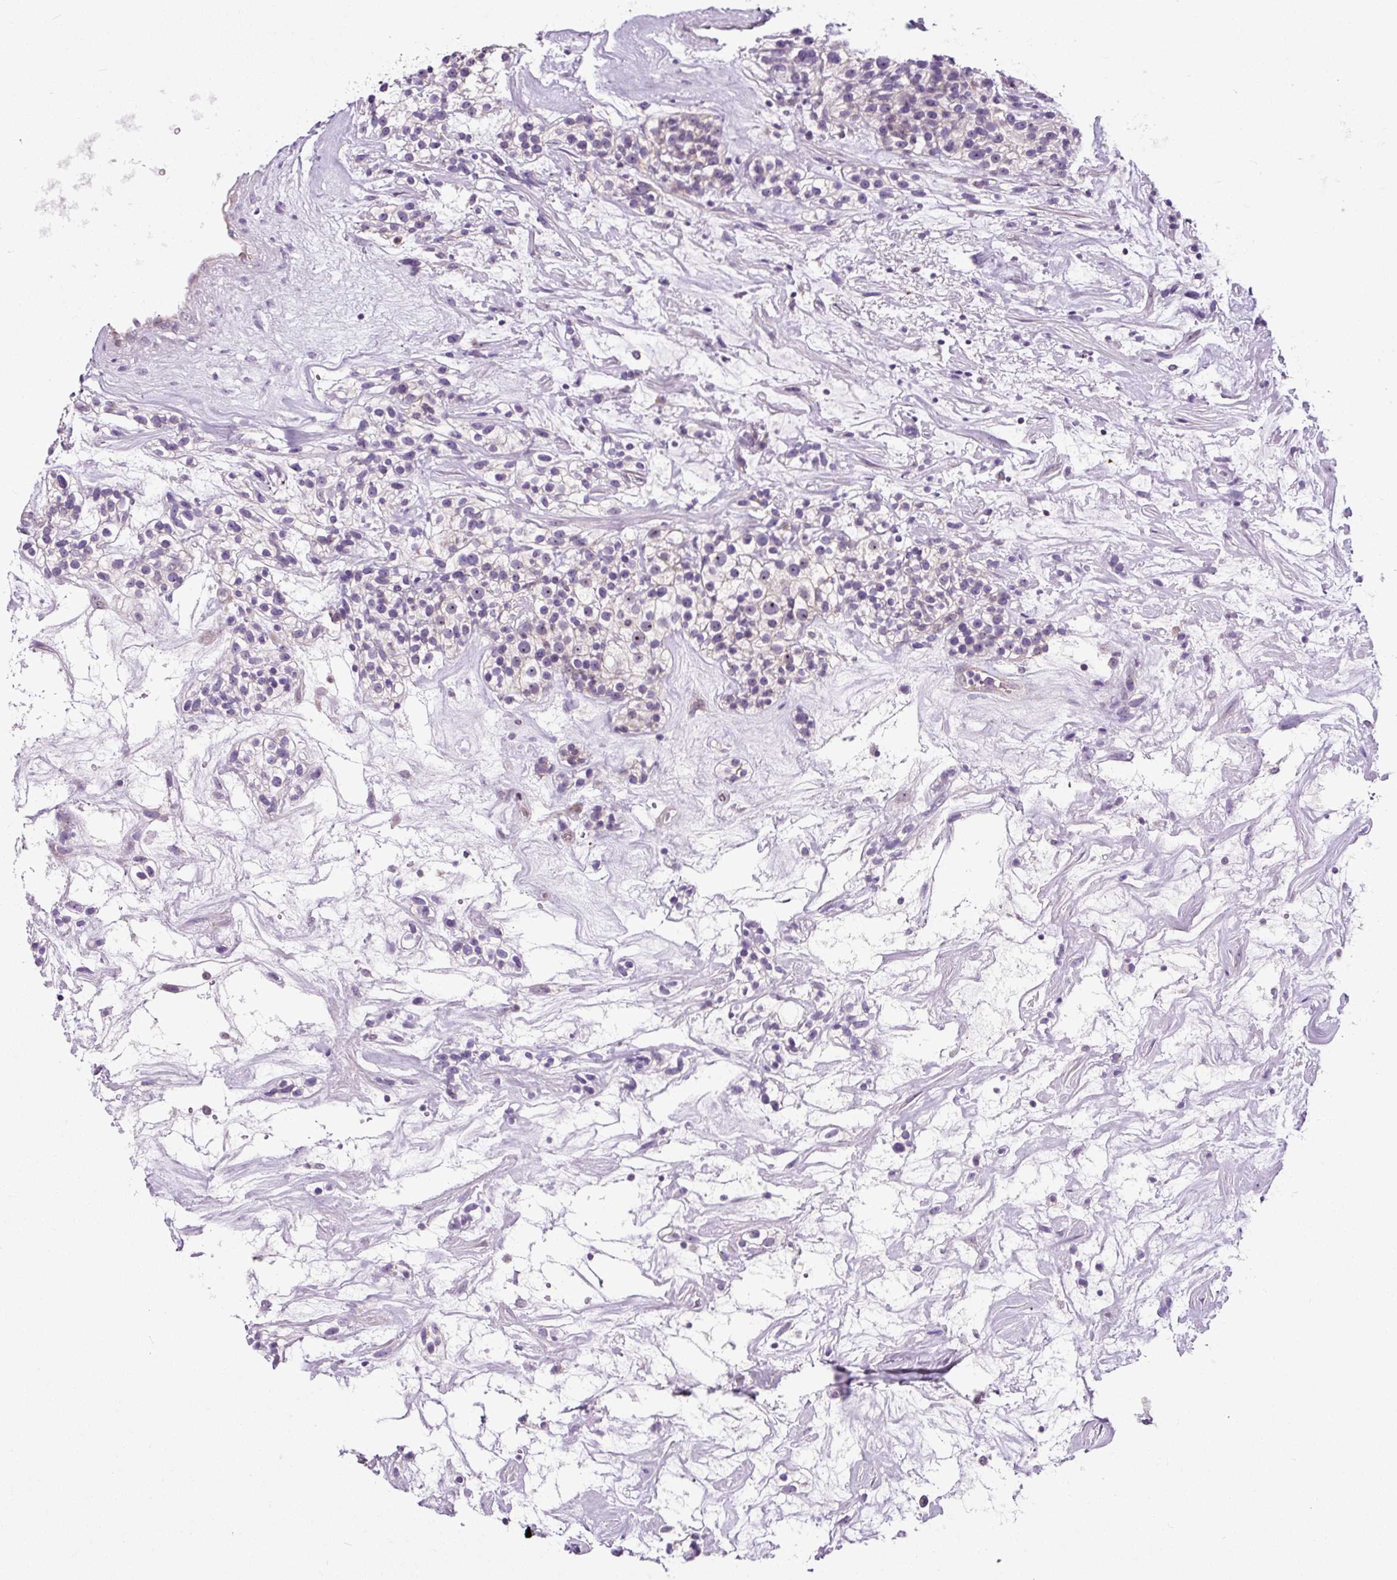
{"staining": {"intensity": "weak", "quantity": "<25%", "location": "nuclear"}, "tissue": "renal cancer", "cell_type": "Tumor cells", "image_type": "cancer", "snomed": [{"axis": "morphology", "description": "Adenocarcinoma, NOS"}, {"axis": "topography", "description": "Kidney"}], "caption": "IHC photomicrograph of neoplastic tissue: renal cancer (adenocarcinoma) stained with DAB (3,3'-diaminobenzidine) reveals no significant protein positivity in tumor cells.", "gene": "NOM1", "patient": {"sex": "female", "age": 57}}